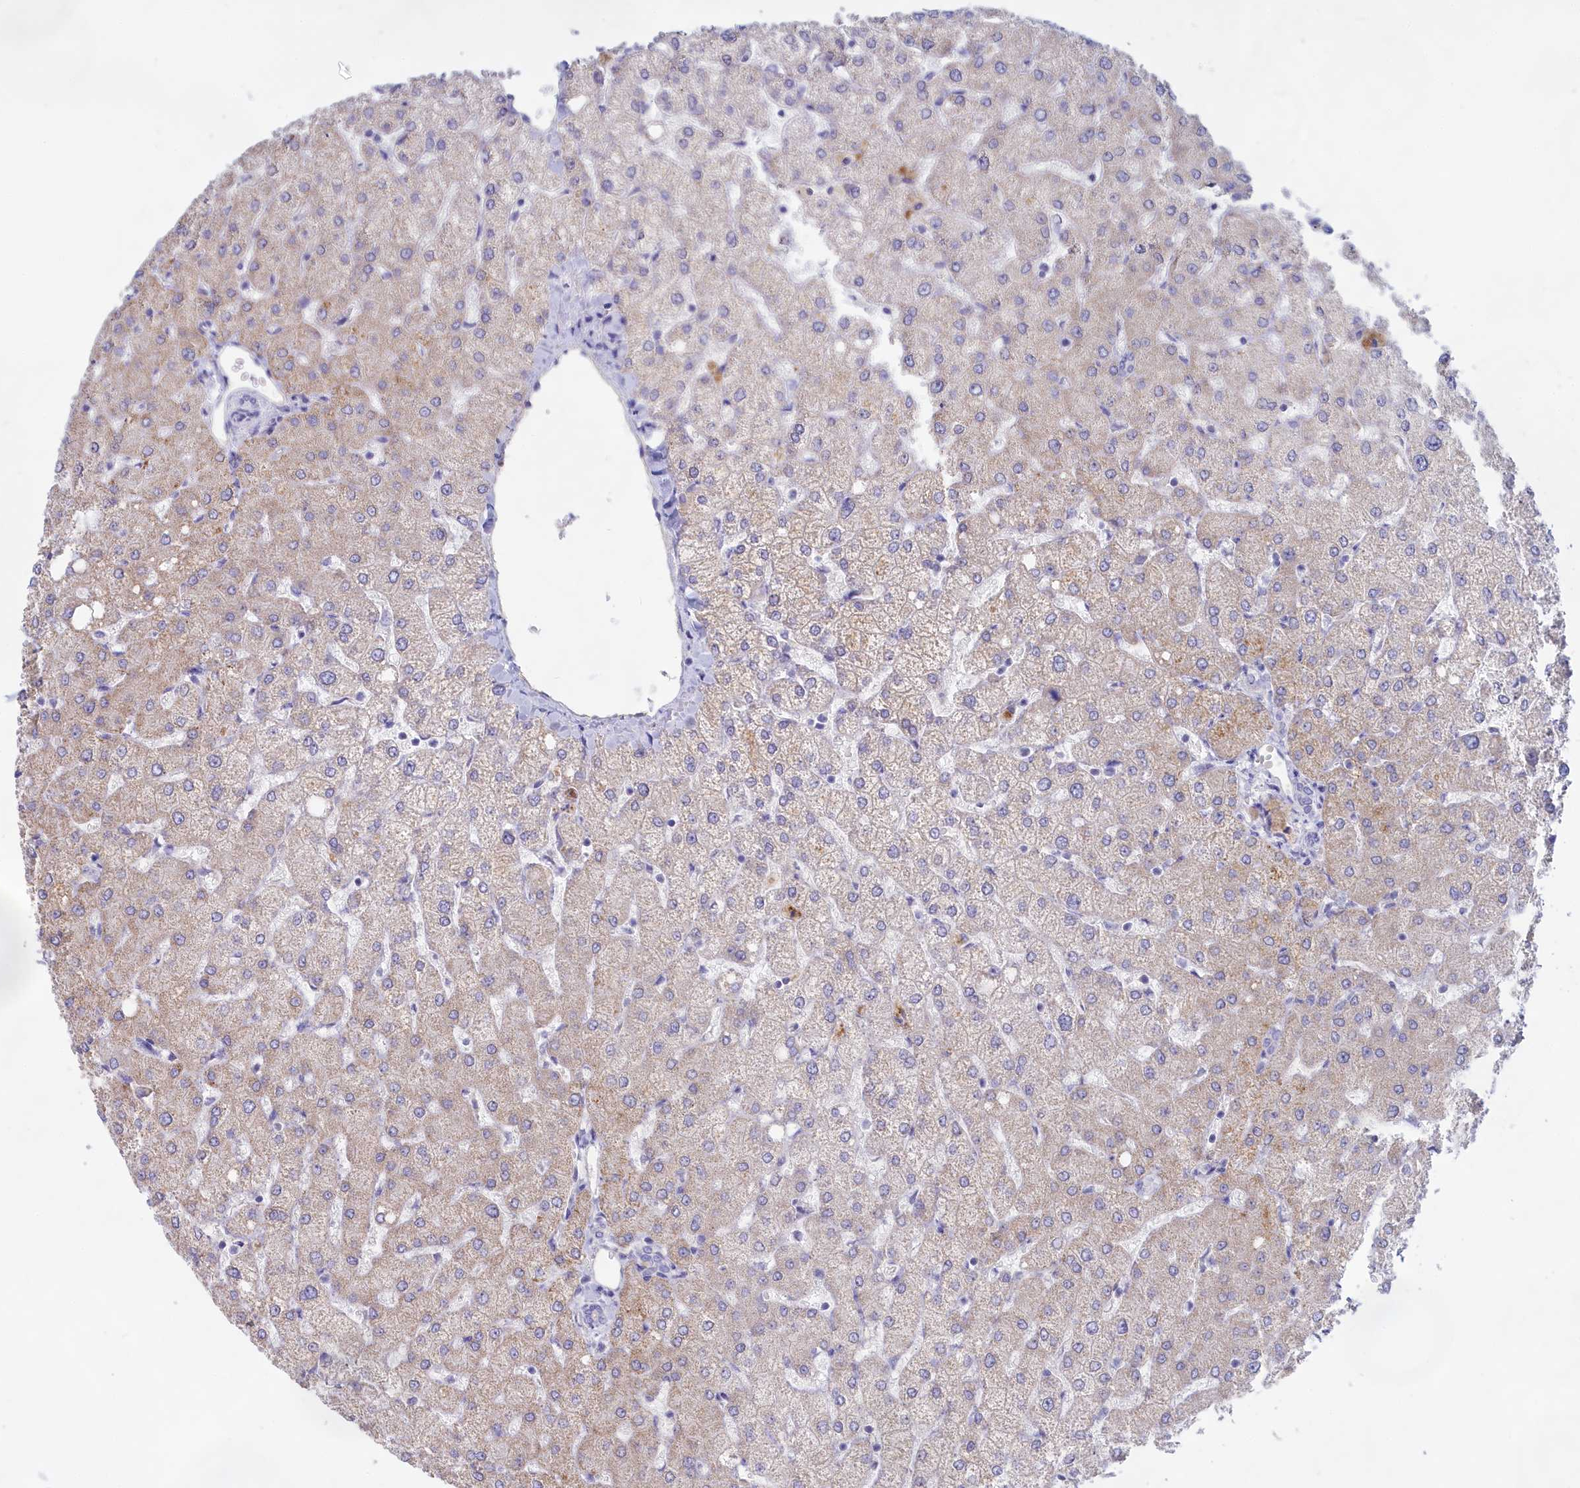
{"staining": {"intensity": "negative", "quantity": "none", "location": "none"}, "tissue": "liver", "cell_type": "Cholangiocytes", "image_type": "normal", "snomed": [{"axis": "morphology", "description": "Normal tissue, NOS"}, {"axis": "topography", "description": "Liver"}], "caption": "The image reveals no significant positivity in cholangiocytes of liver.", "gene": "ADGRA1", "patient": {"sex": "female", "age": 54}}